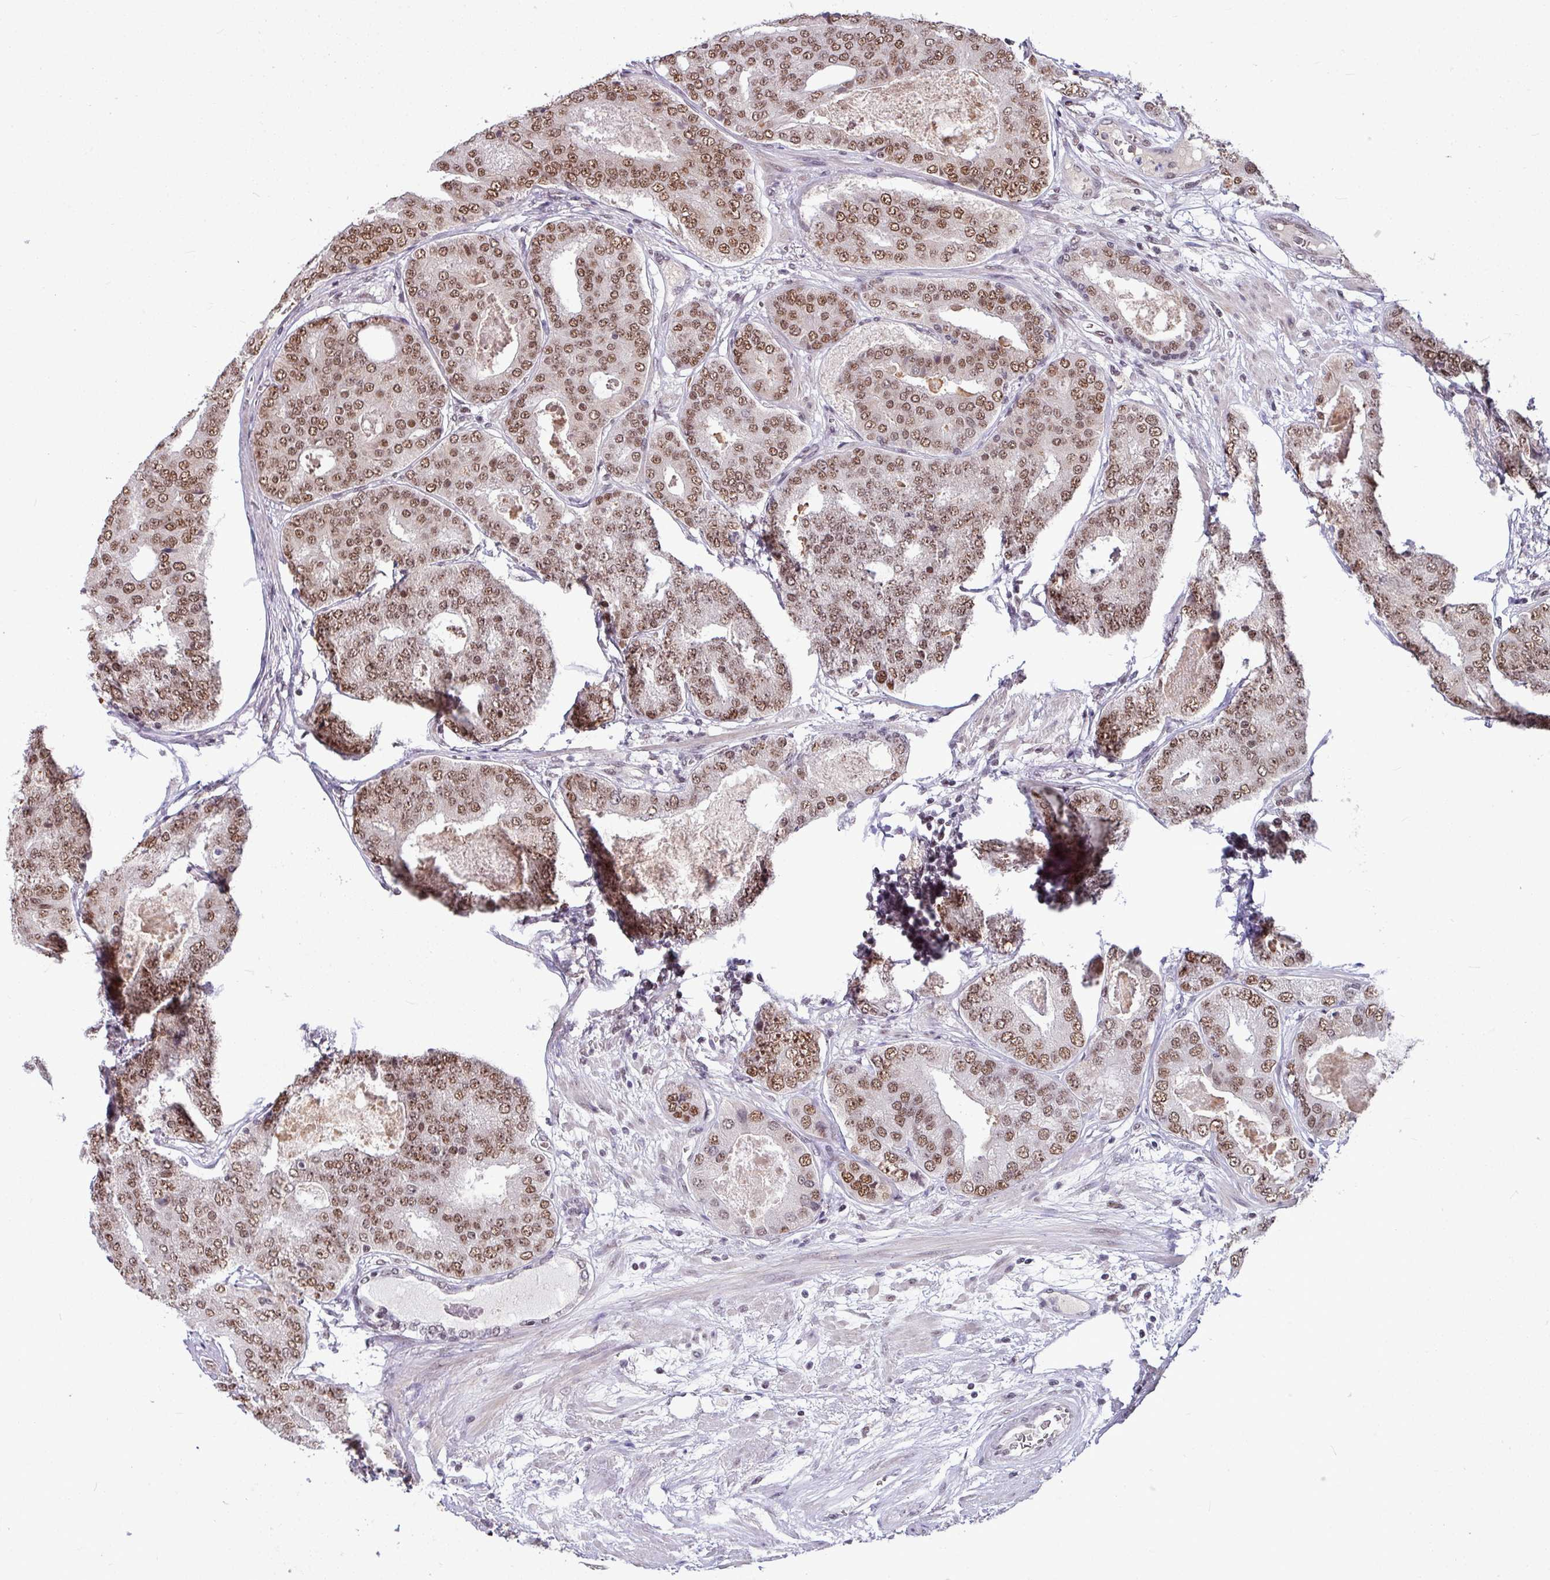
{"staining": {"intensity": "moderate", "quantity": ">75%", "location": "nuclear"}, "tissue": "prostate cancer", "cell_type": "Tumor cells", "image_type": "cancer", "snomed": [{"axis": "morphology", "description": "Adenocarcinoma, High grade"}, {"axis": "topography", "description": "Prostate"}], "caption": "IHC (DAB (3,3'-diaminobenzidine)) staining of prostate cancer (high-grade adenocarcinoma) exhibits moderate nuclear protein expression in approximately >75% of tumor cells. Immunohistochemistry stains the protein of interest in brown and the nuclei are stained blue.", "gene": "TDG", "patient": {"sex": "male", "age": 71}}